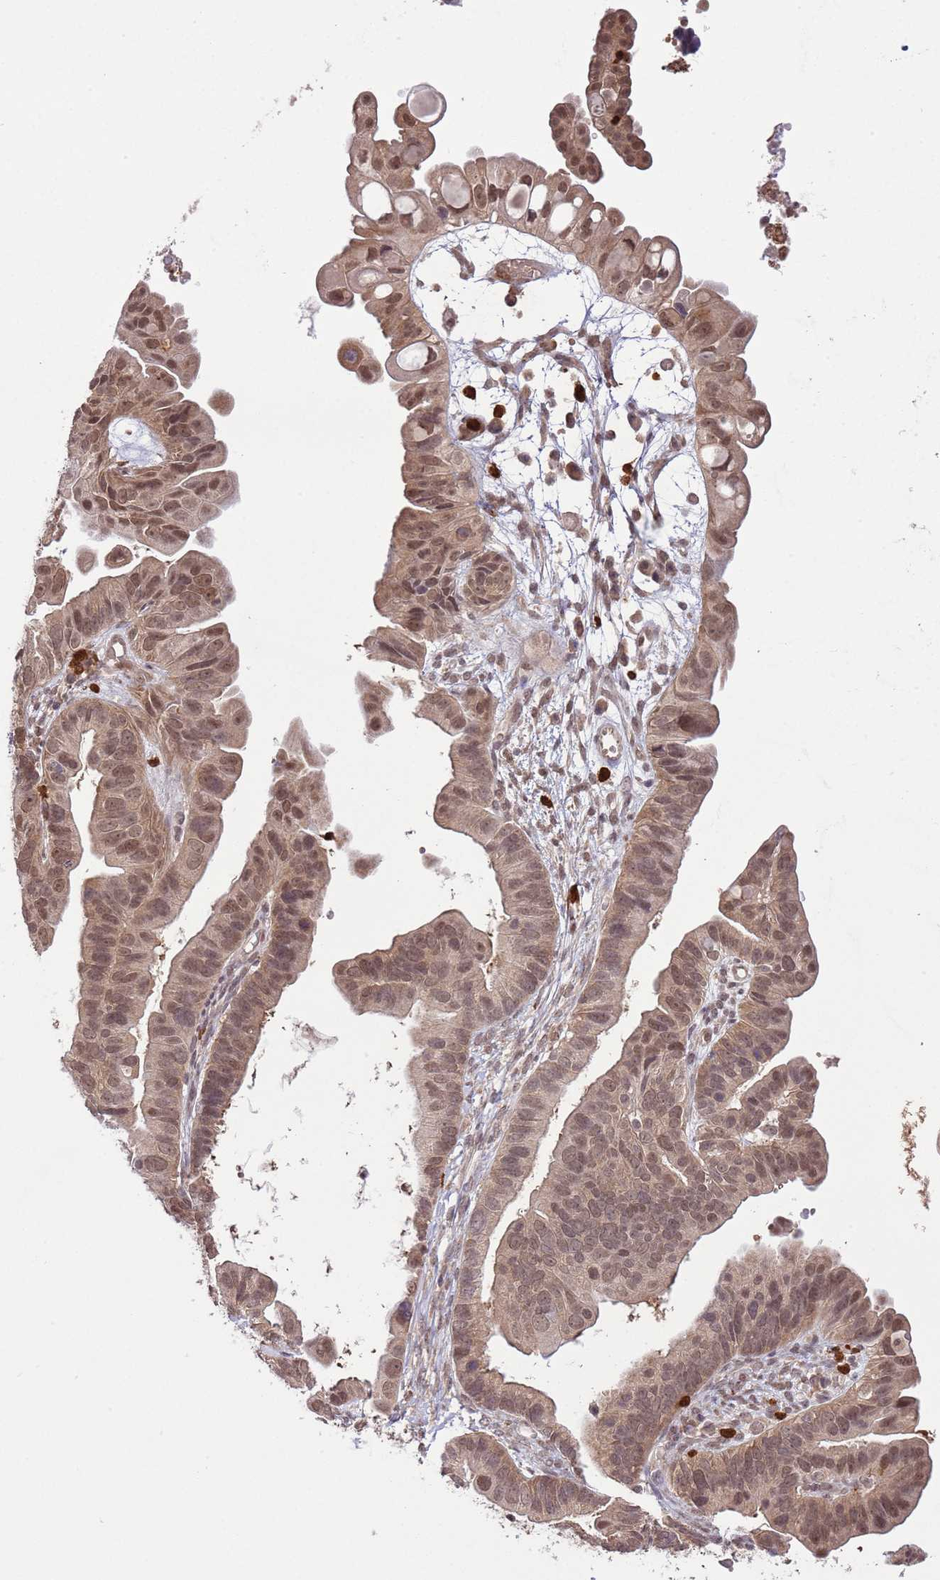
{"staining": {"intensity": "moderate", "quantity": ">75%", "location": "cytoplasmic/membranous,nuclear"}, "tissue": "ovarian cancer", "cell_type": "Tumor cells", "image_type": "cancer", "snomed": [{"axis": "morphology", "description": "Cystadenocarcinoma, serous, NOS"}, {"axis": "topography", "description": "Ovary"}], "caption": "The photomicrograph displays immunohistochemical staining of ovarian cancer. There is moderate cytoplasmic/membranous and nuclear expression is seen in about >75% of tumor cells.", "gene": "AMIGO1", "patient": {"sex": "female", "age": 56}}